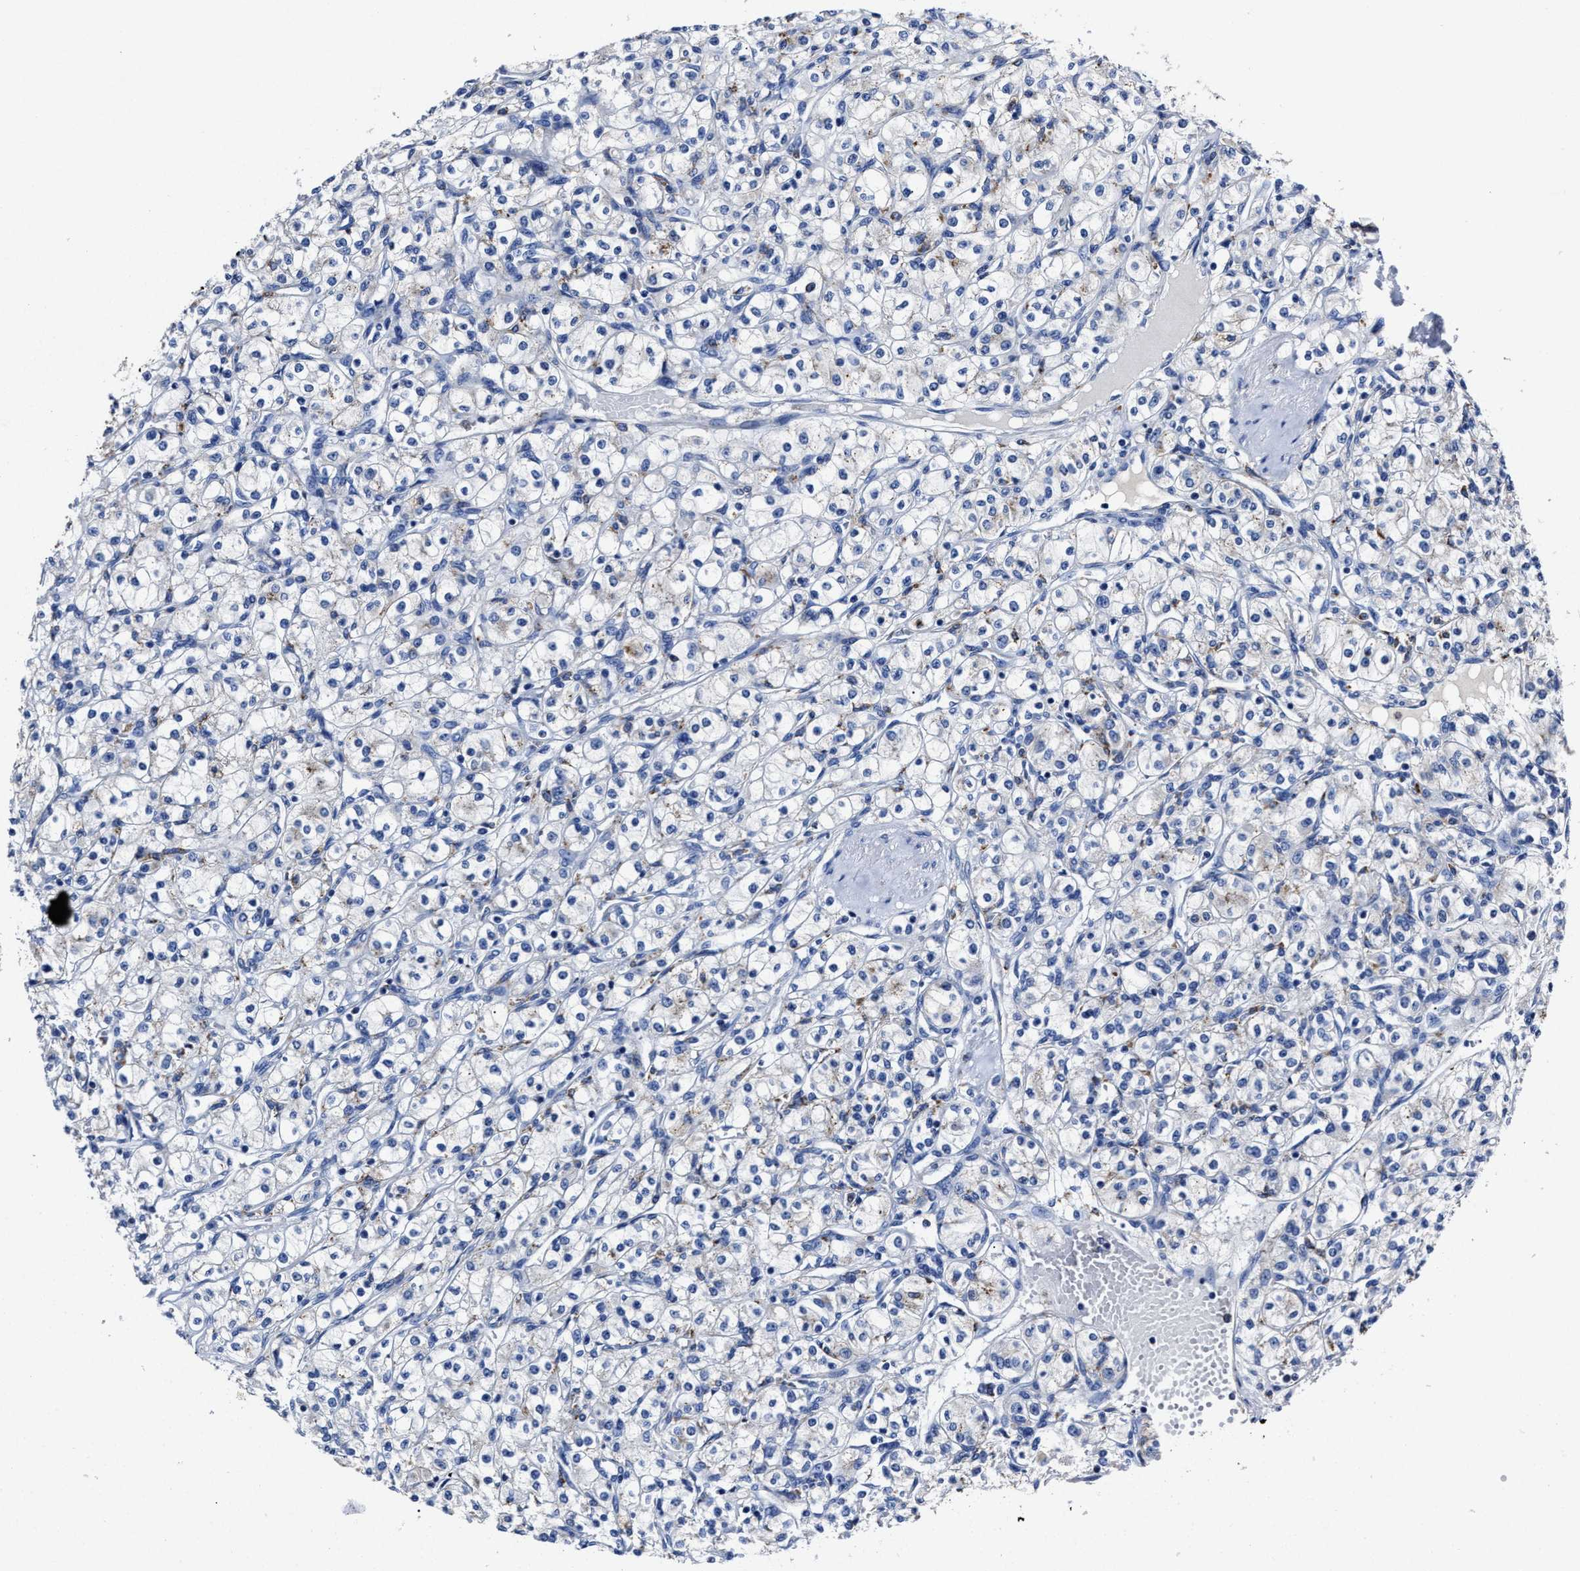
{"staining": {"intensity": "negative", "quantity": "none", "location": "none"}, "tissue": "renal cancer", "cell_type": "Tumor cells", "image_type": "cancer", "snomed": [{"axis": "morphology", "description": "Adenocarcinoma, NOS"}, {"axis": "topography", "description": "Kidney"}], "caption": "IHC image of human renal adenocarcinoma stained for a protein (brown), which reveals no expression in tumor cells.", "gene": "LAMTOR4", "patient": {"sex": "male", "age": 77}}